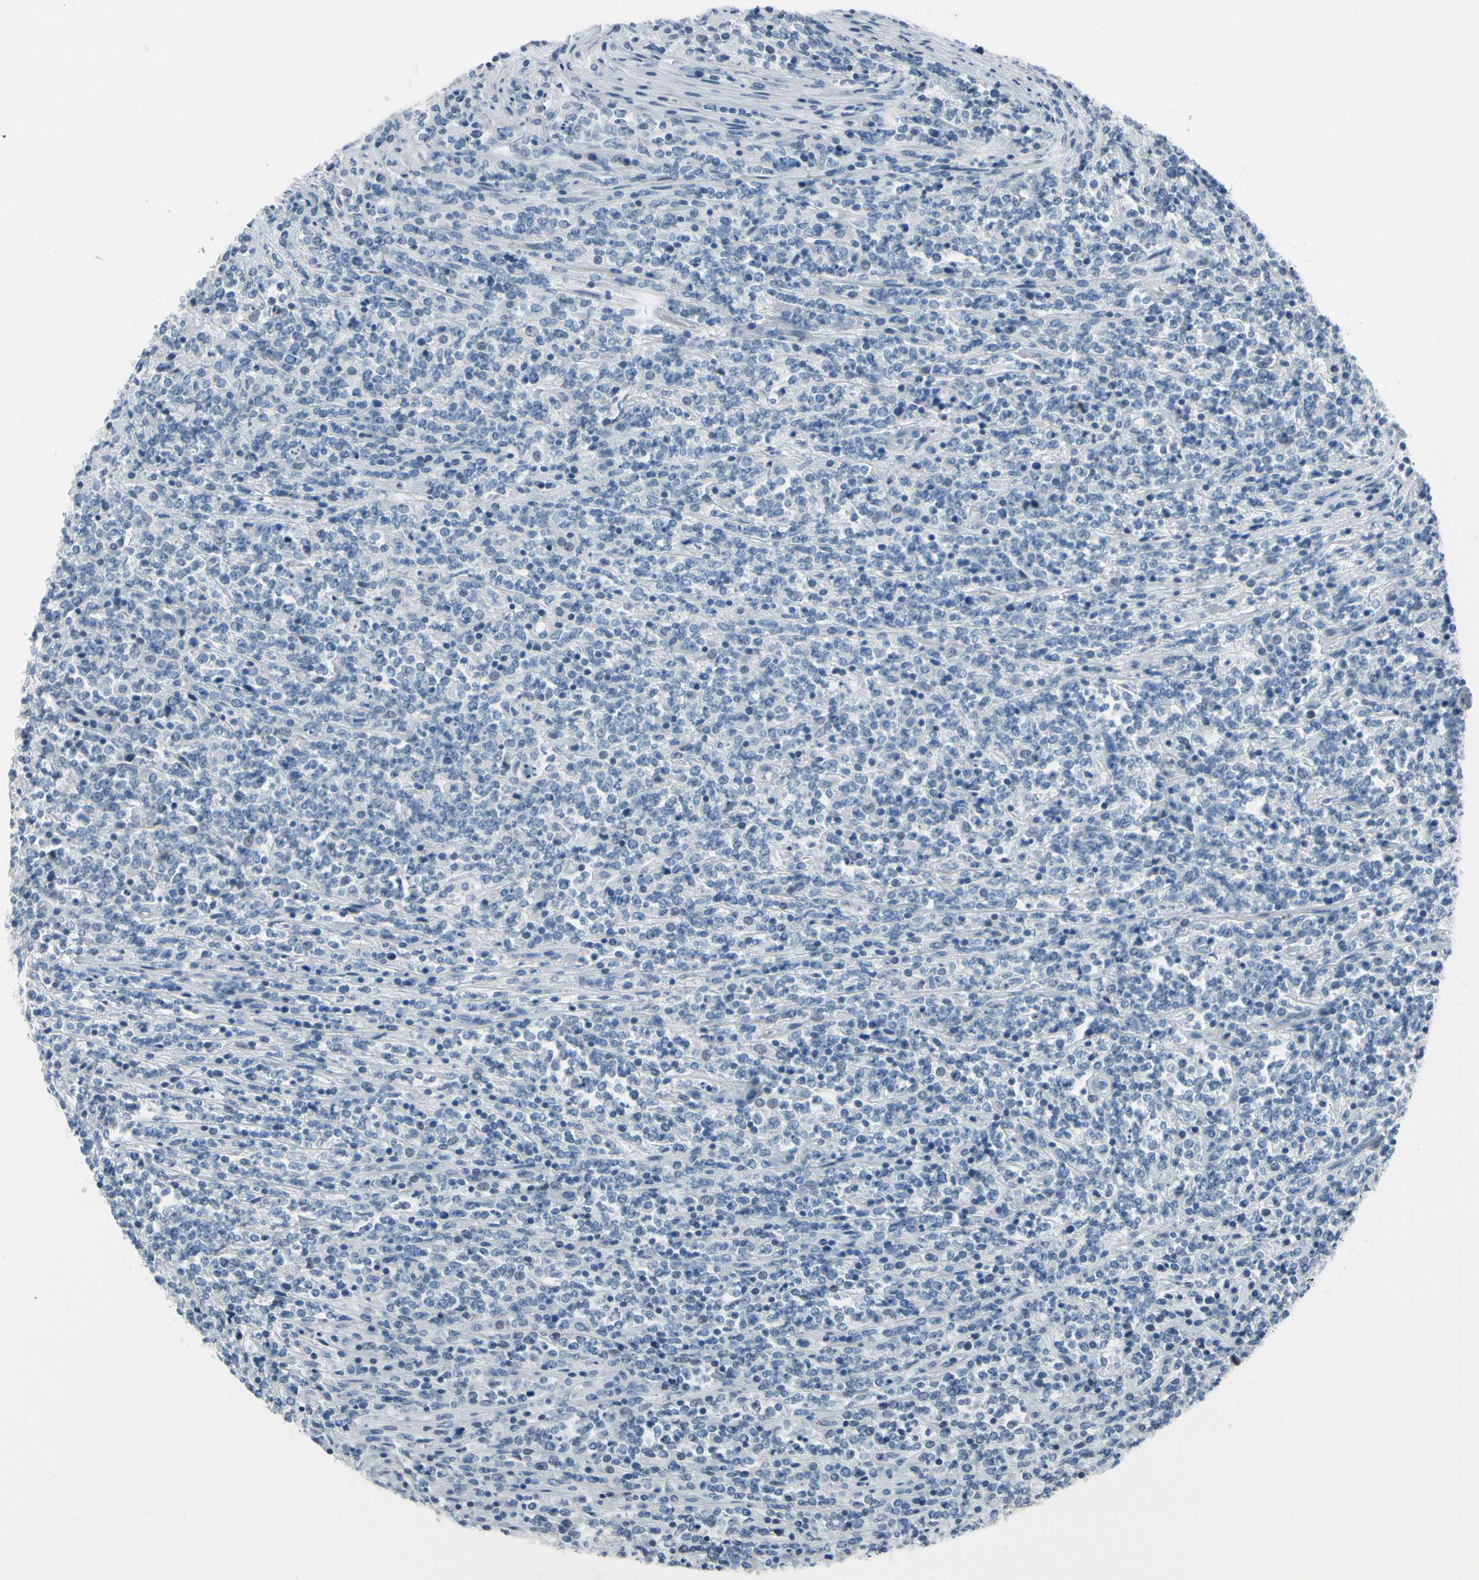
{"staining": {"intensity": "negative", "quantity": "none", "location": "none"}, "tissue": "lymphoma", "cell_type": "Tumor cells", "image_type": "cancer", "snomed": [{"axis": "morphology", "description": "Malignant lymphoma, non-Hodgkin's type, High grade"}, {"axis": "topography", "description": "Soft tissue"}], "caption": "Tumor cells show no significant protein positivity in high-grade malignant lymphoma, non-Hodgkin's type.", "gene": "MUC5B", "patient": {"sex": "male", "age": 18}}